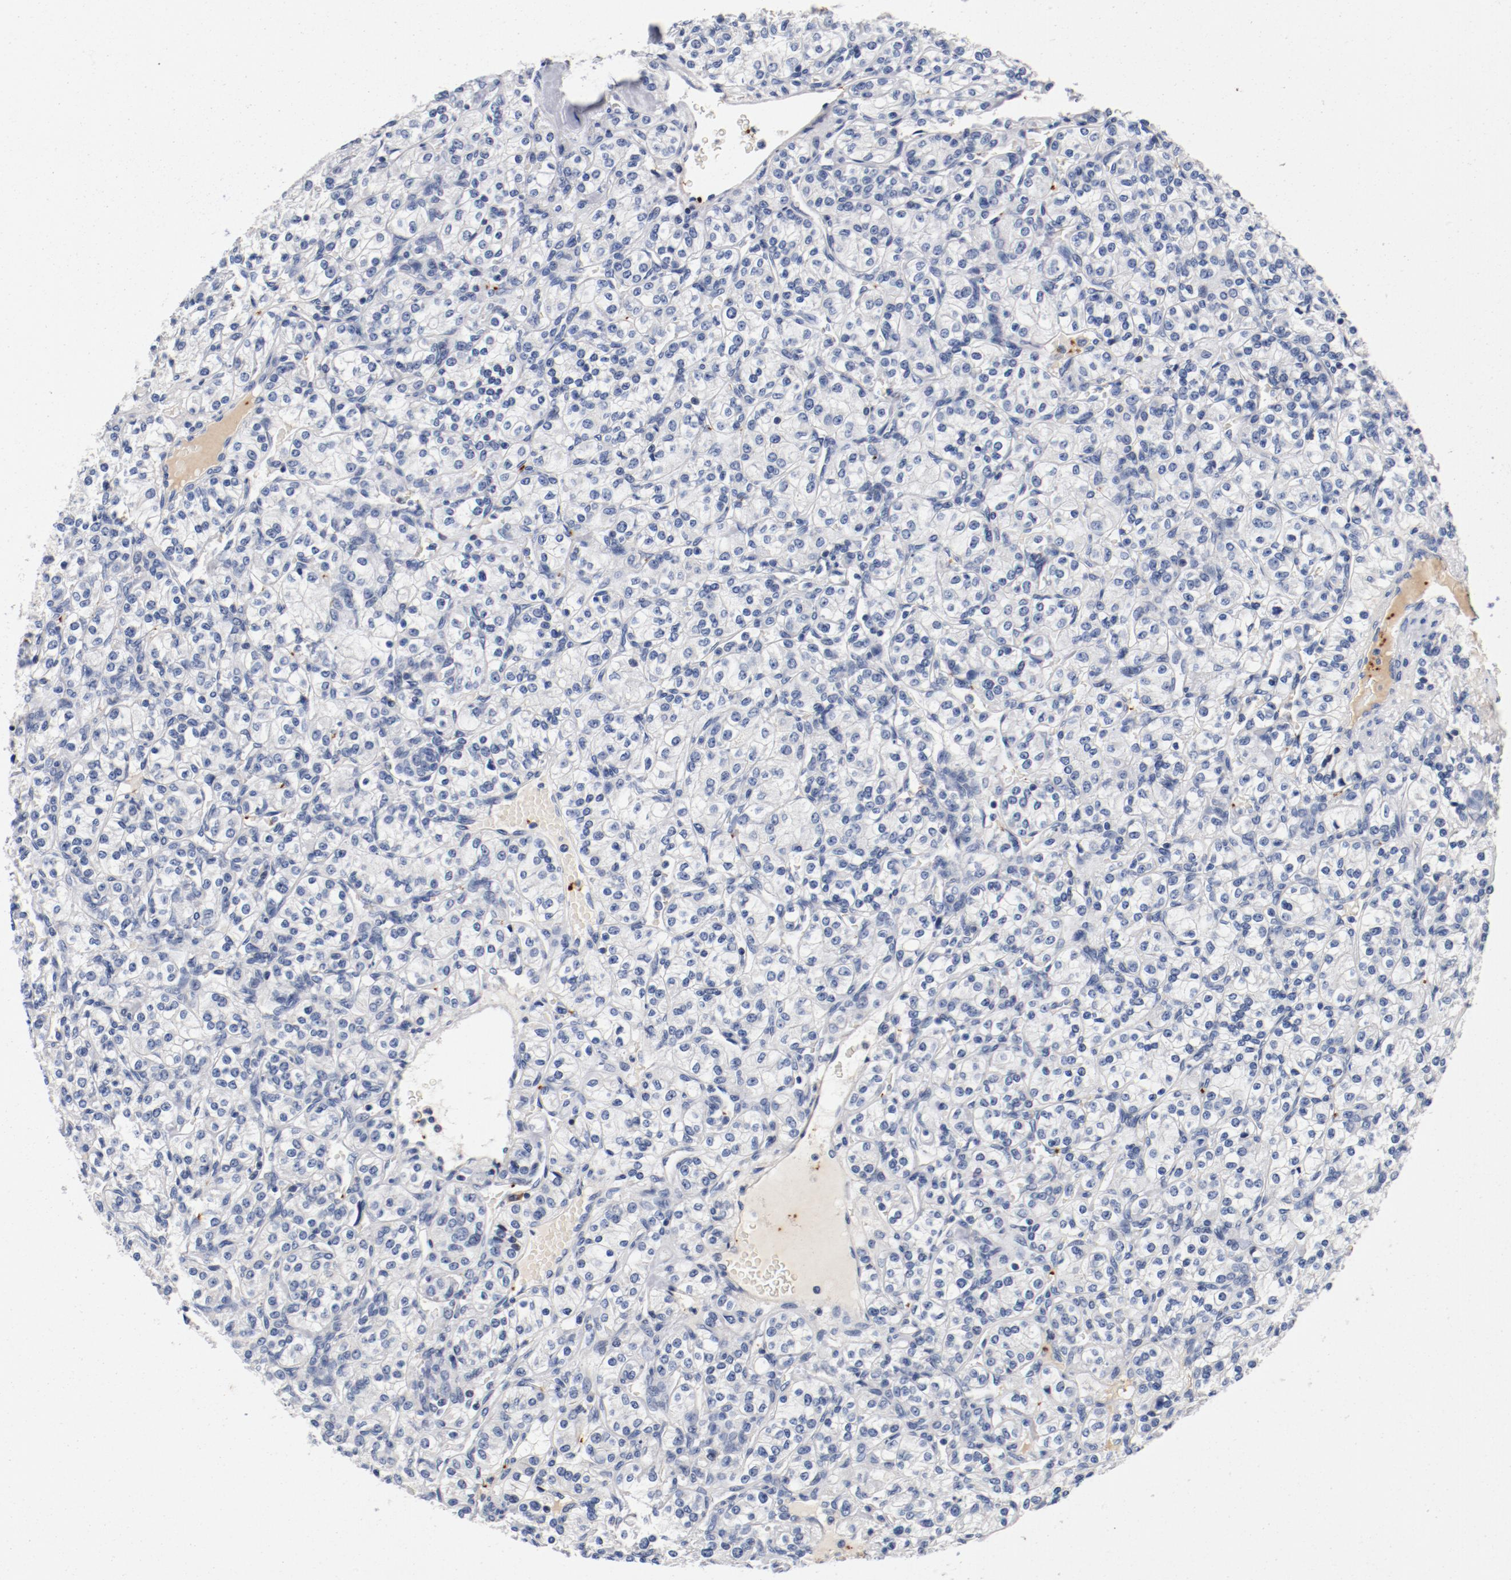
{"staining": {"intensity": "negative", "quantity": "none", "location": "none"}, "tissue": "renal cancer", "cell_type": "Tumor cells", "image_type": "cancer", "snomed": [{"axis": "morphology", "description": "Adenocarcinoma, NOS"}, {"axis": "topography", "description": "Kidney"}], "caption": "DAB (3,3'-diaminobenzidine) immunohistochemical staining of renal cancer exhibits no significant positivity in tumor cells.", "gene": "PIM1", "patient": {"sex": "male", "age": 77}}